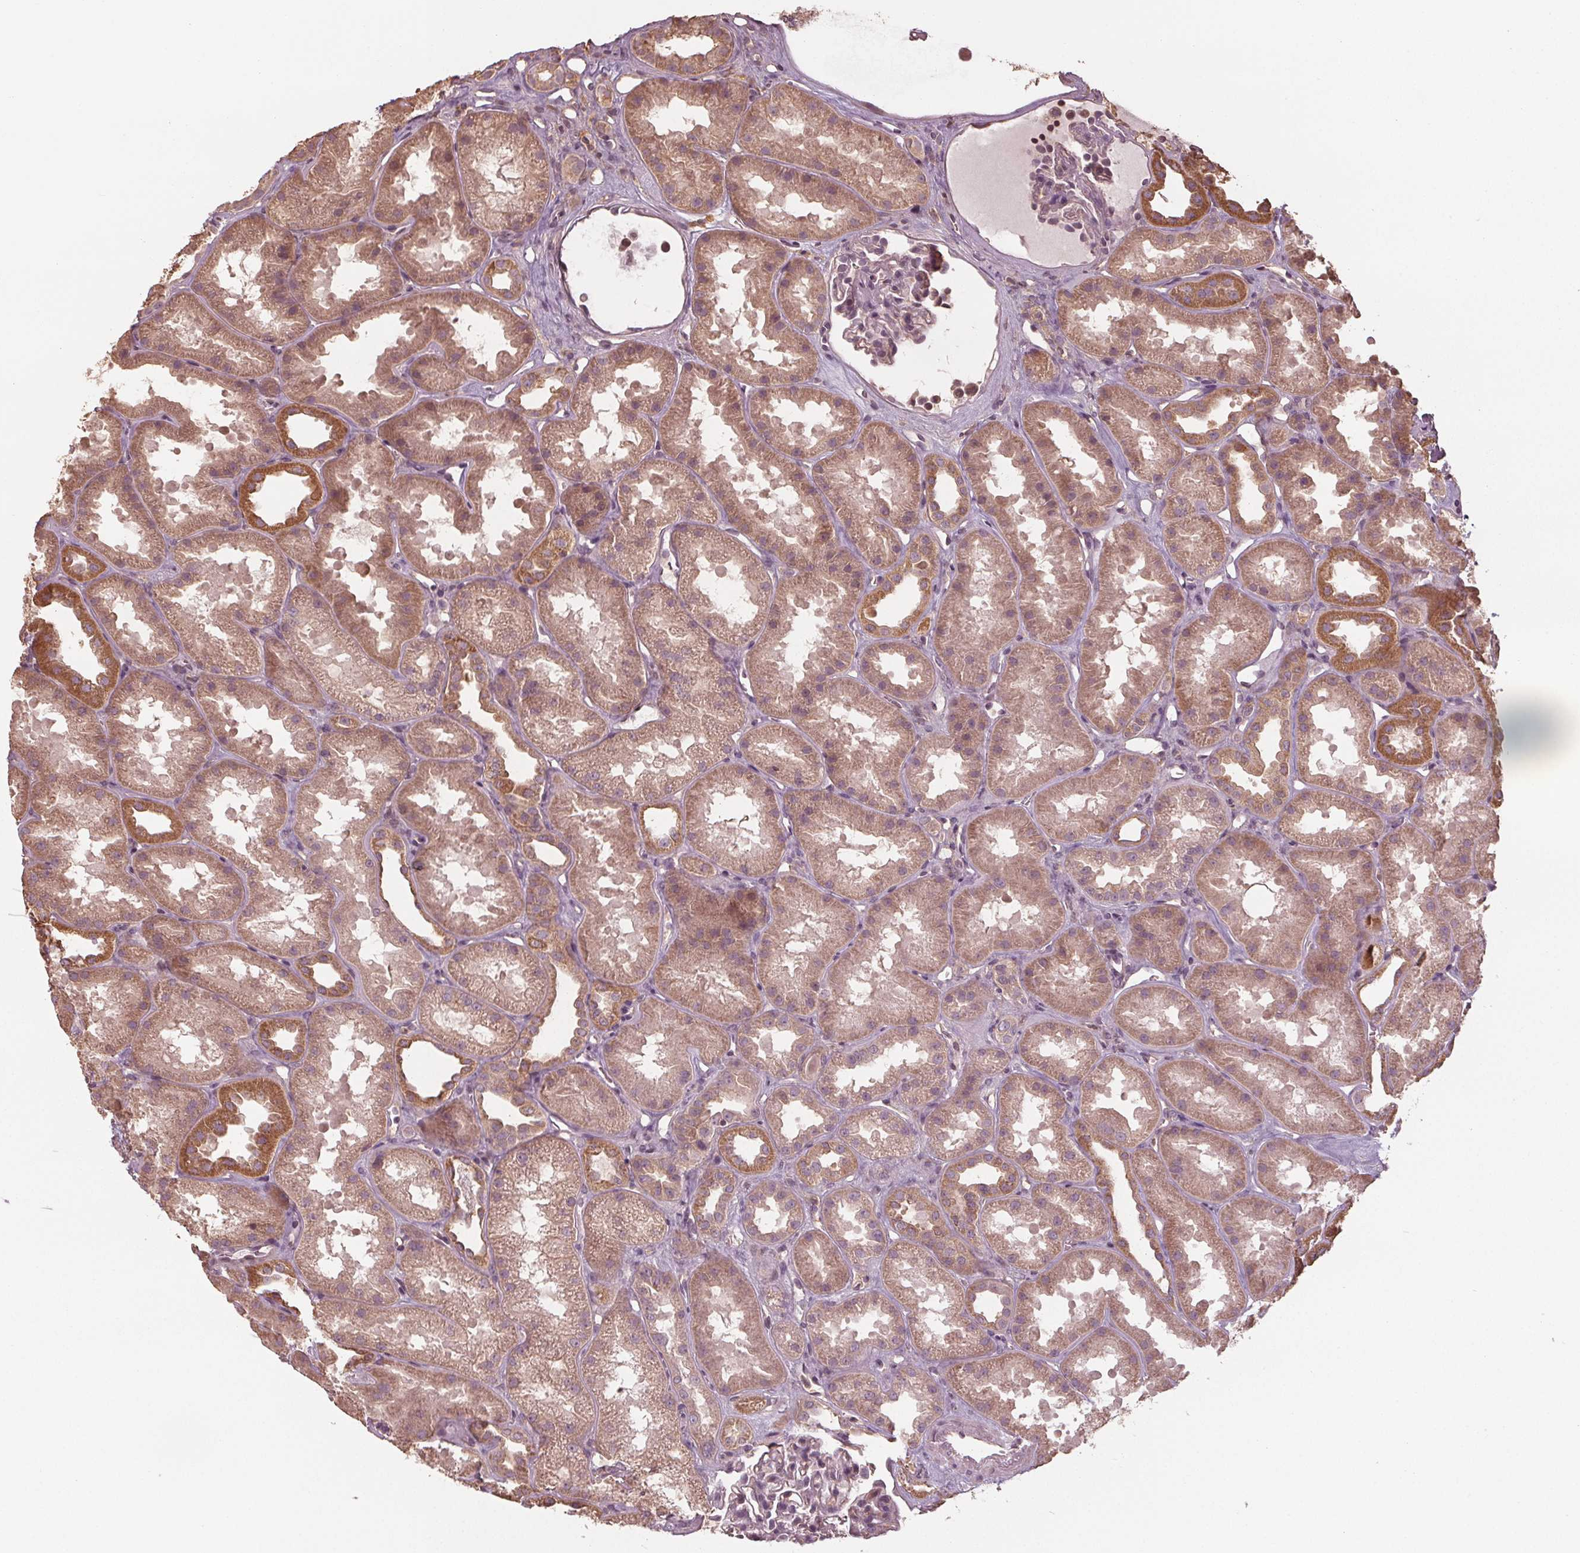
{"staining": {"intensity": "weak", "quantity": "<25%", "location": "cytoplasmic/membranous"}, "tissue": "kidney", "cell_type": "Cells in glomeruli", "image_type": "normal", "snomed": [{"axis": "morphology", "description": "Normal tissue, NOS"}, {"axis": "topography", "description": "Kidney"}], "caption": "Immunohistochemistry photomicrograph of normal kidney: human kidney stained with DAB (3,3'-diaminobenzidine) displays no significant protein staining in cells in glomeruli. Brightfield microscopy of immunohistochemistry stained with DAB (3,3'-diaminobenzidine) (brown) and hematoxylin (blue), captured at high magnification.", "gene": "GNB2", "patient": {"sex": "male", "age": 61}}